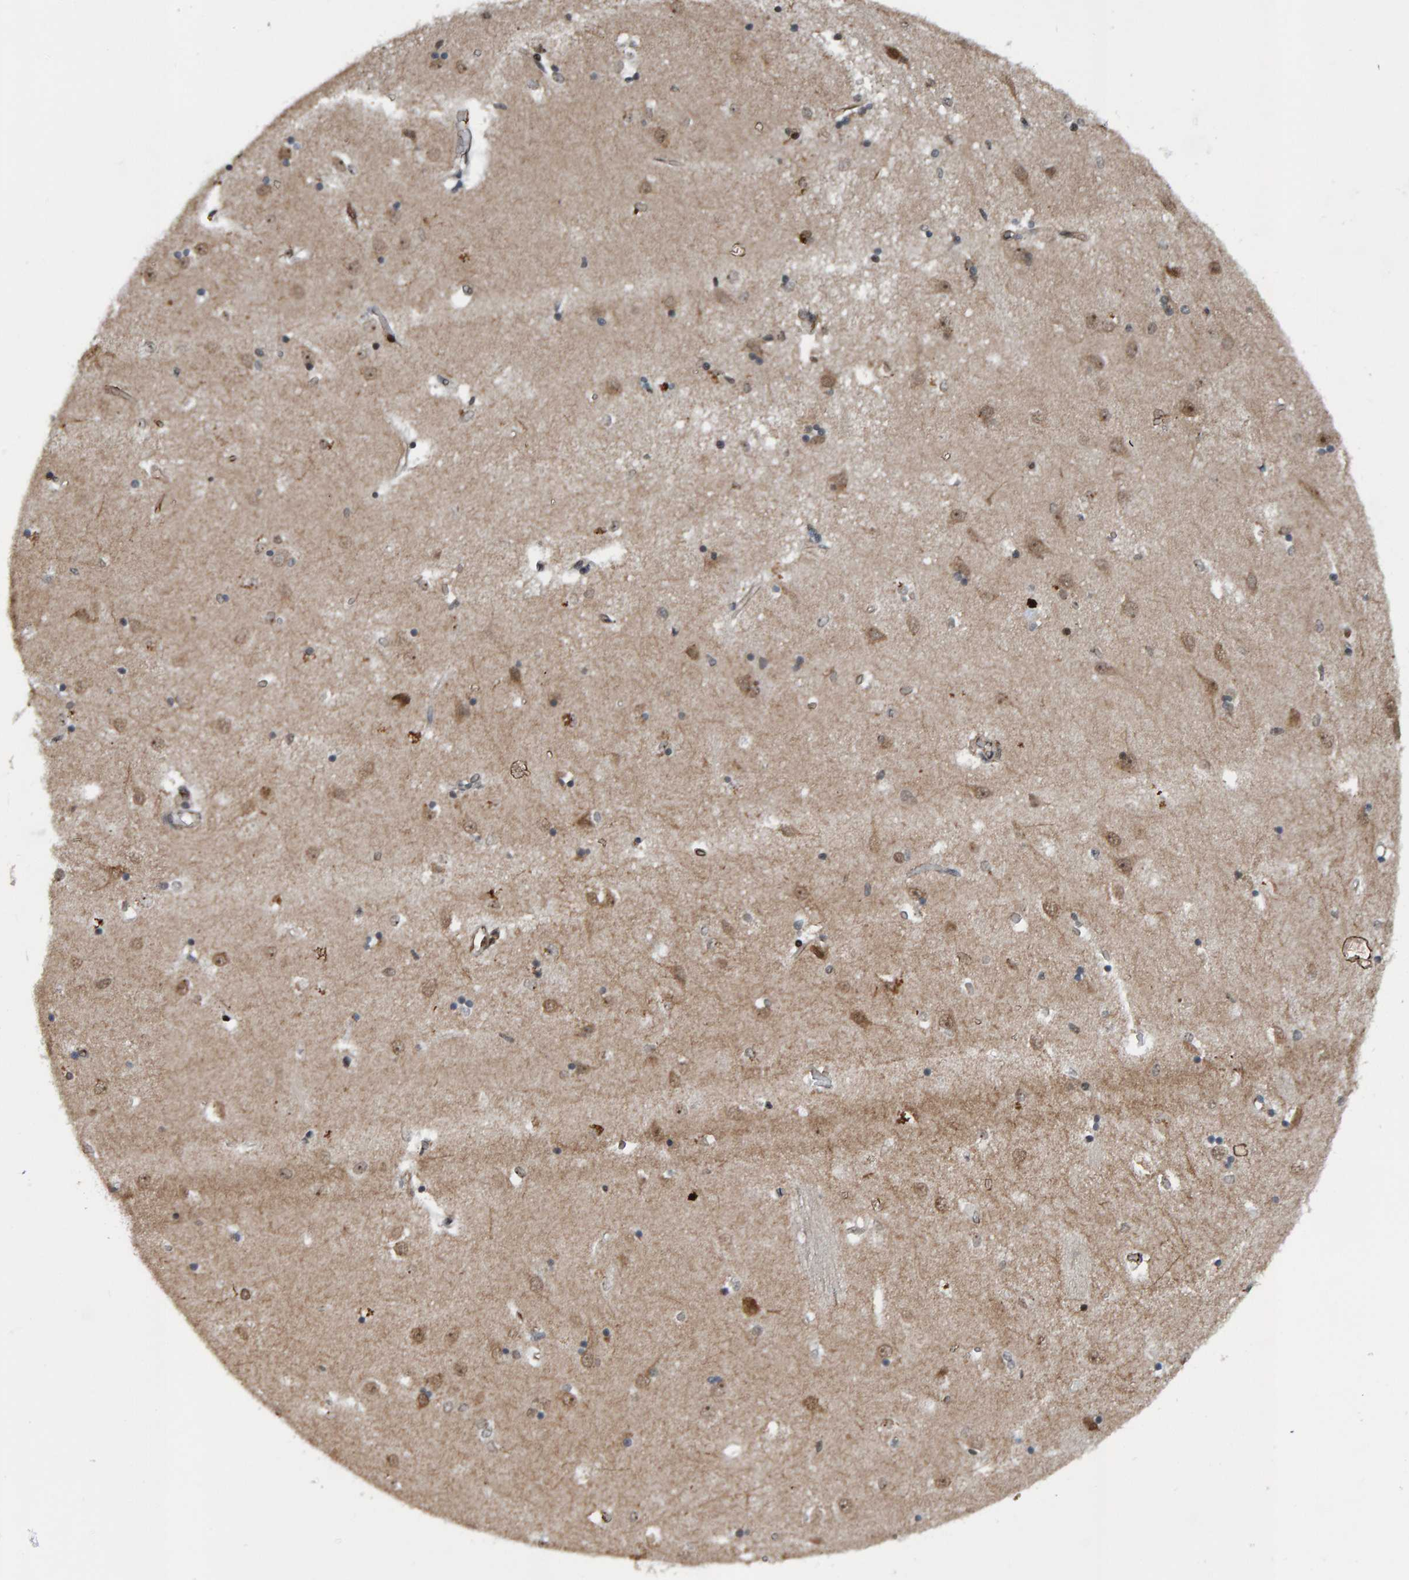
{"staining": {"intensity": "weak", "quantity": "25%-75%", "location": "cytoplasmic/membranous"}, "tissue": "caudate", "cell_type": "Glial cells", "image_type": "normal", "snomed": [{"axis": "morphology", "description": "Normal tissue, NOS"}, {"axis": "topography", "description": "Lateral ventricle wall"}], "caption": "Caudate stained with a brown dye exhibits weak cytoplasmic/membranous positive positivity in about 25%-75% of glial cells.", "gene": "ZNF366", "patient": {"sex": "male", "age": 45}}